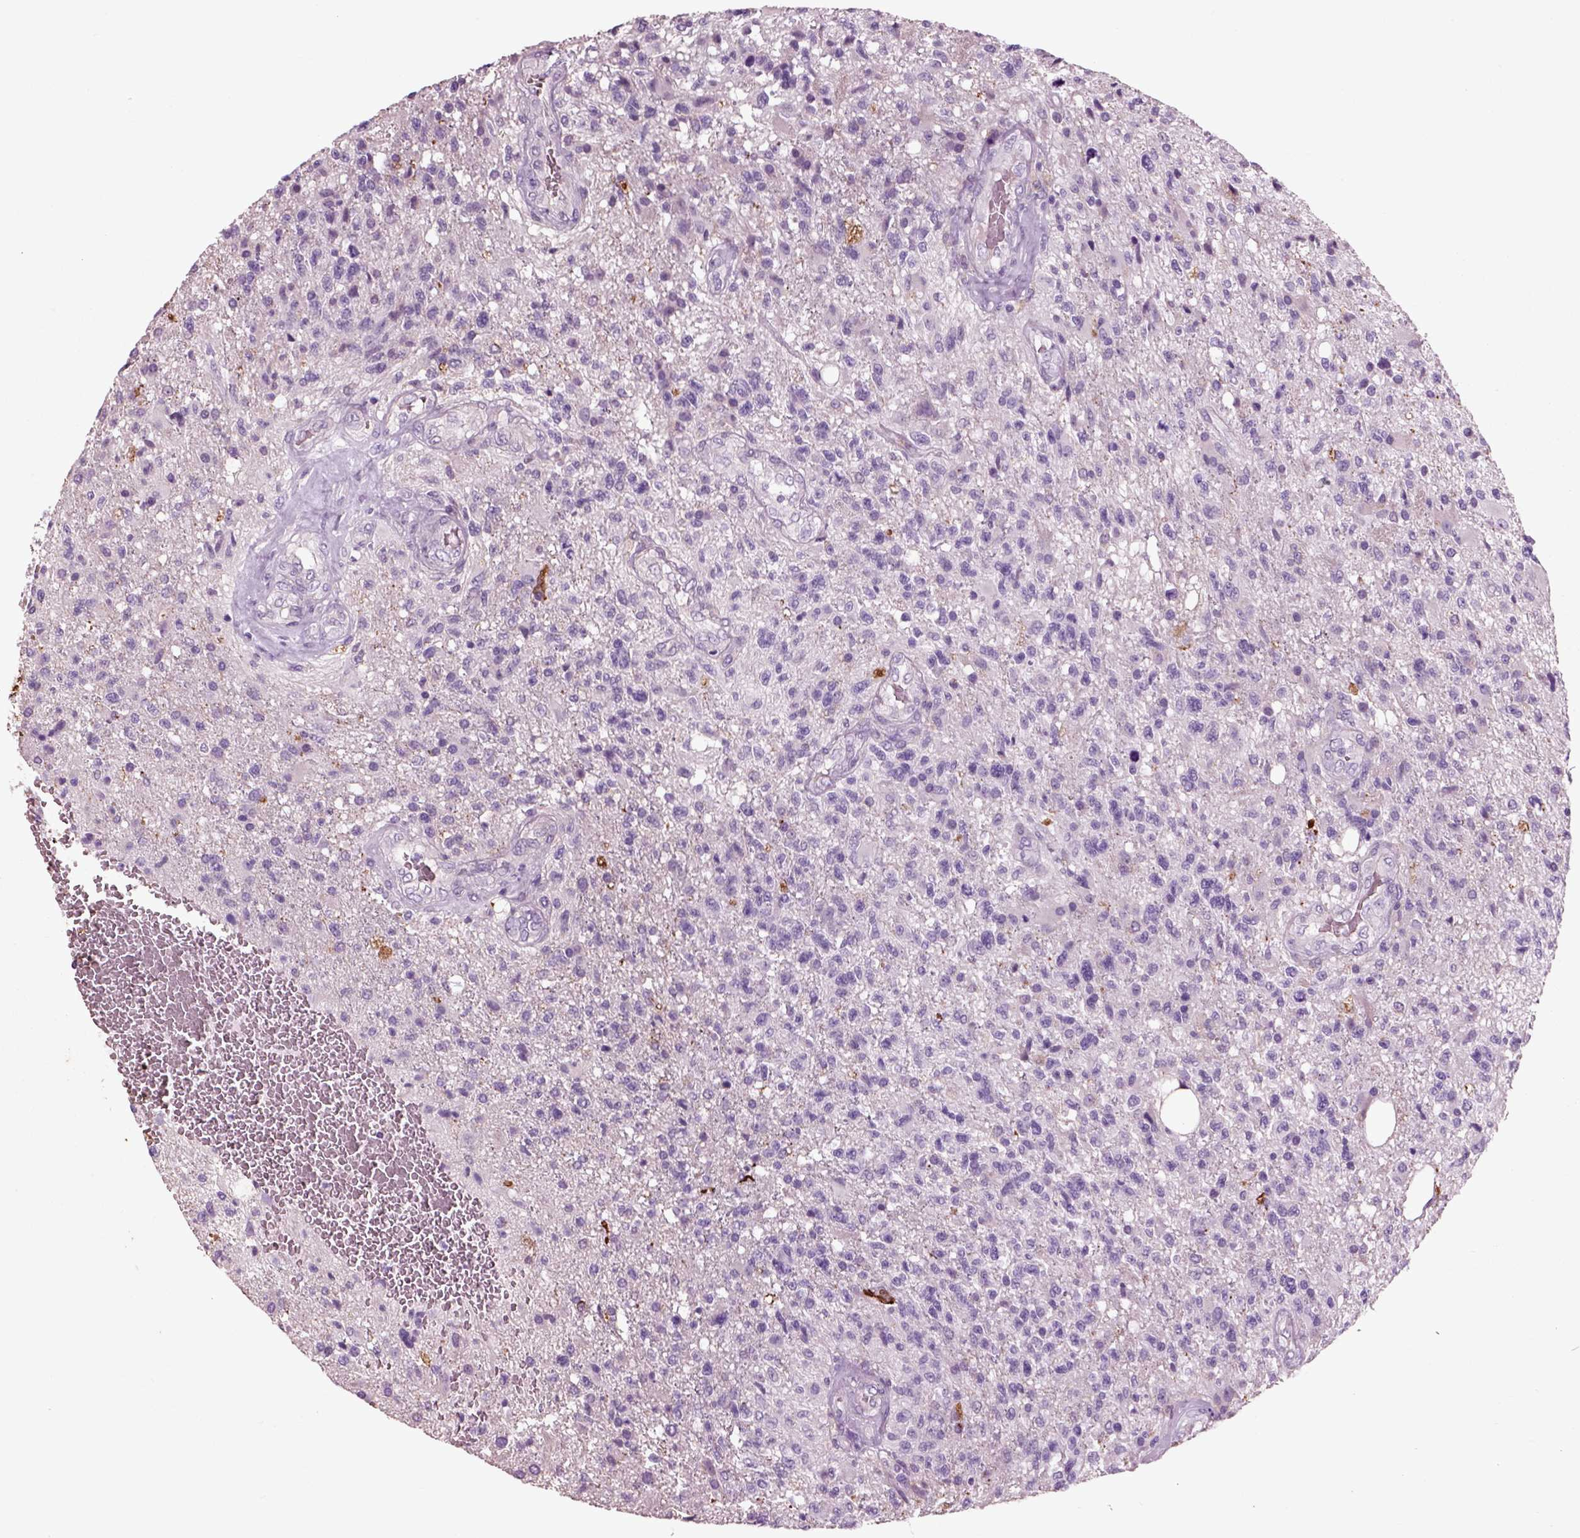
{"staining": {"intensity": "negative", "quantity": "none", "location": "none"}, "tissue": "glioma", "cell_type": "Tumor cells", "image_type": "cancer", "snomed": [{"axis": "morphology", "description": "Glioma, malignant, High grade"}, {"axis": "topography", "description": "Brain"}], "caption": "This is an immunohistochemistry (IHC) image of glioma. There is no expression in tumor cells.", "gene": "CHGB", "patient": {"sex": "male", "age": 56}}